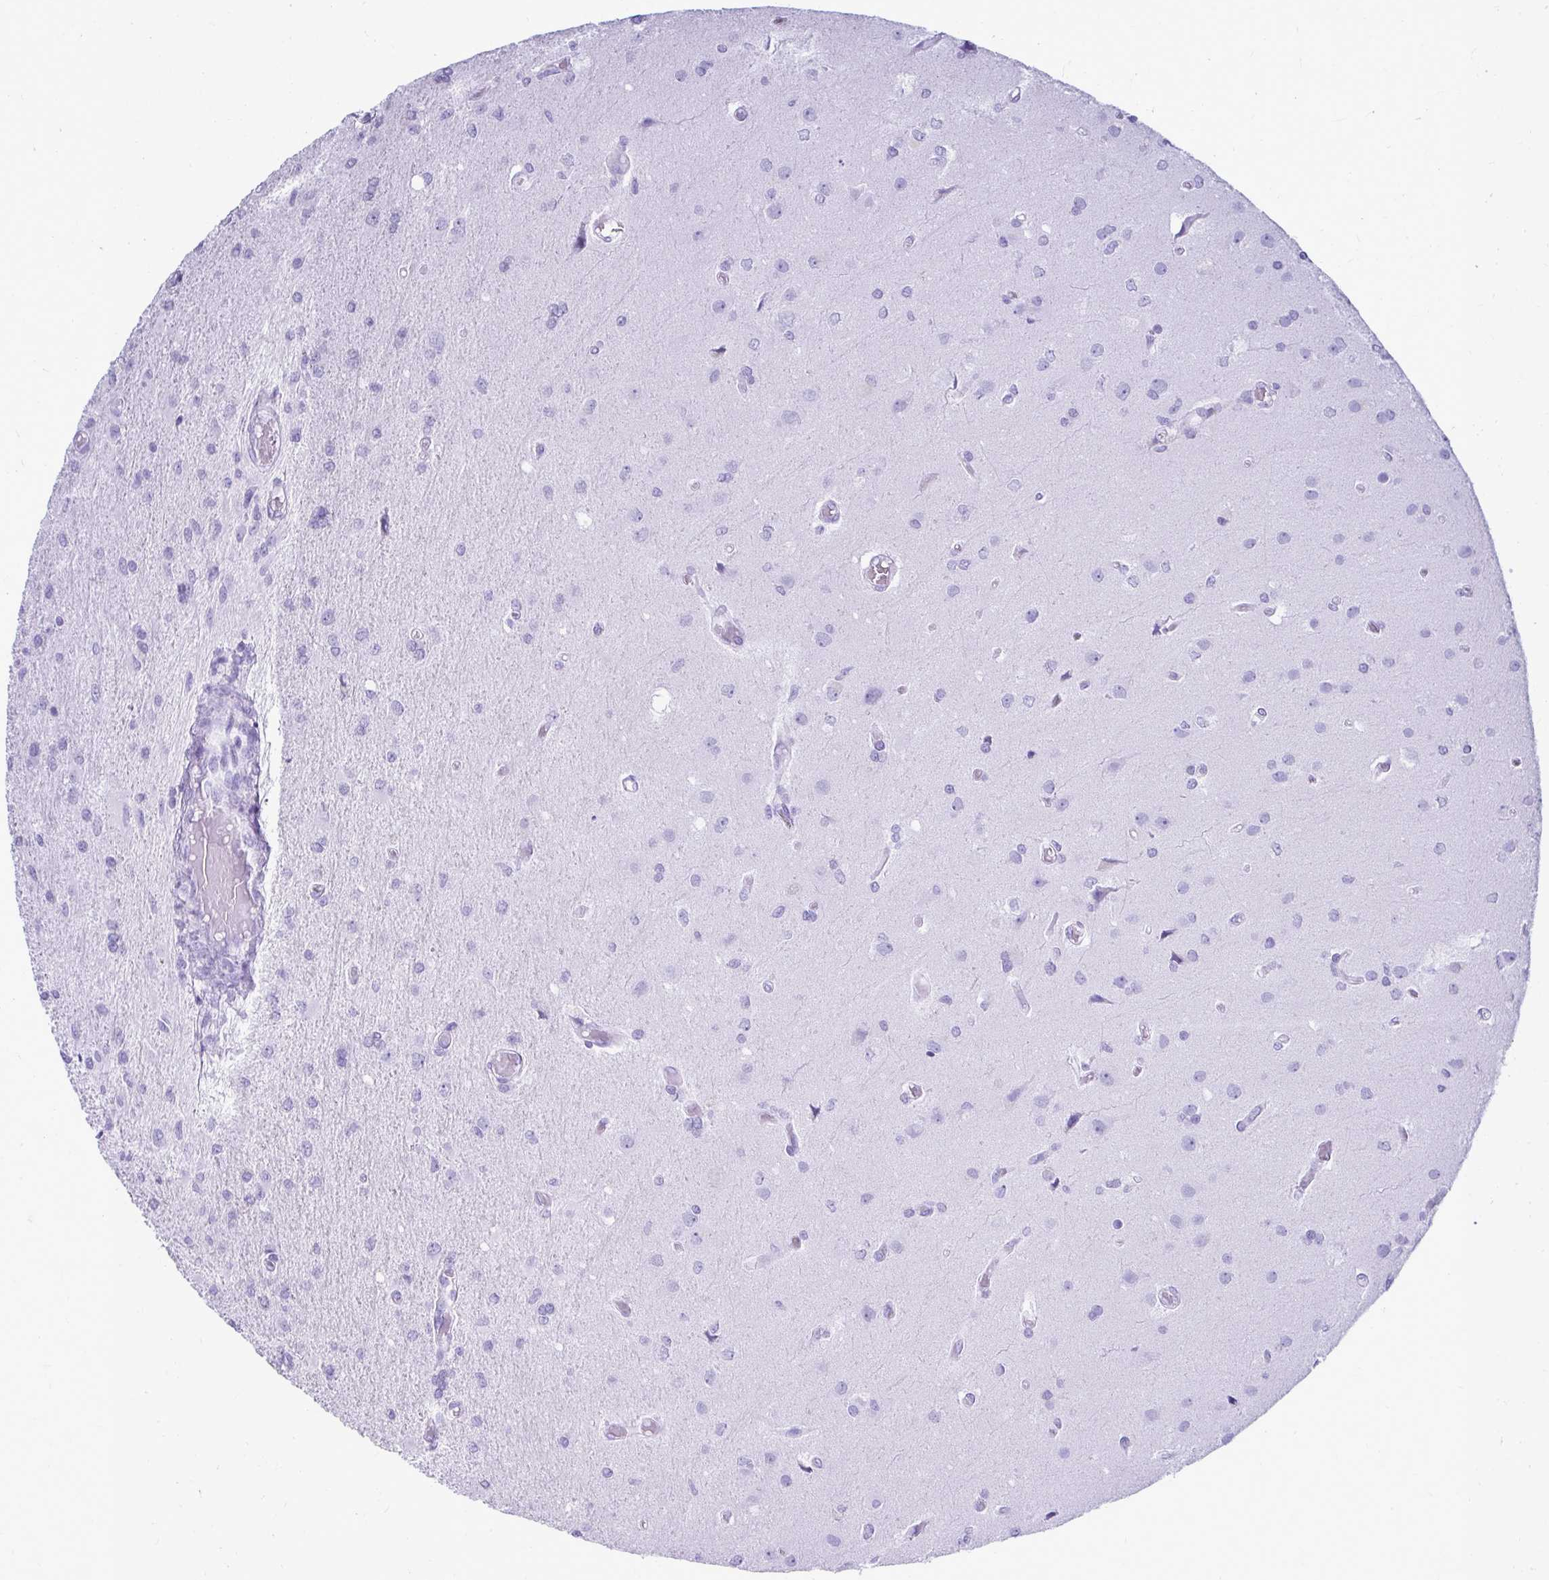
{"staining": {"intensity": "negative", "quantity": "none", "location": "none"}, "tissue": "glioma", "cell_type": "Tumor cells", "image_type": "cancer", "snomed": [{"axis": "morphology", "description": "Glioma, malignant, High grade"}, {"axis": "topography", "description": "Brain"}], "caption": "Immunohistochemistry (IHC) image of human glioma stained for a protein (brown), which shows no staining in tumor cells.", "gene": "ATP4B", "patient": {"sex": "female", "age": 70}}